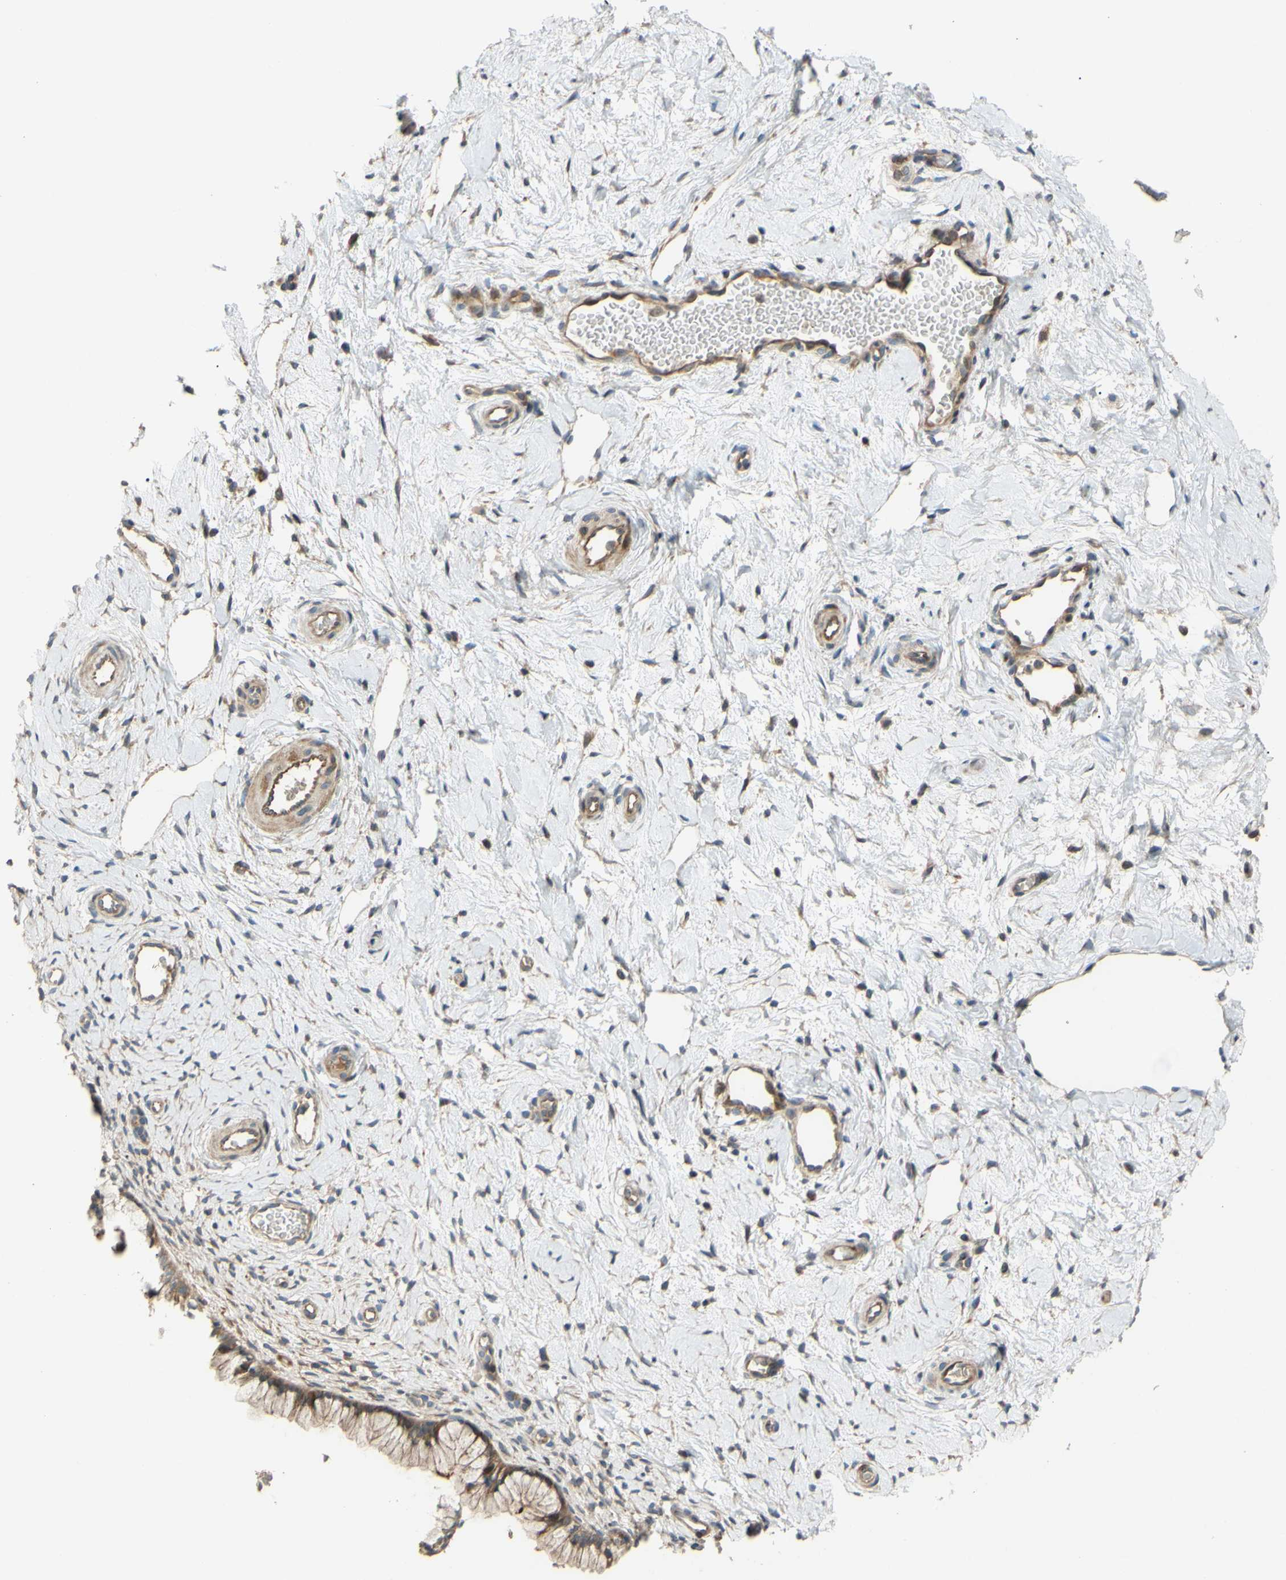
{"staining": {"intensity": "moderate", "quantity": ">75%", "location": "cytoplasmic/membranous"}, "tissue": "cervix", "cell_type": "Glandular cells", "image_type": "normal", "snomed": [{"axis": "morphology", "description": "Normal tissue, NOS"}, {"axis": "topography", "description": "Cervix"}], "caption": "This is a micrograph of immunohistochemistry (IHC) staining of normal cervix, which shows moderate expression in the cytoplasmic/membranous of glandular cells.", "gene": "SPTLC1", "patient": {"sex": "female", "age": 65}}